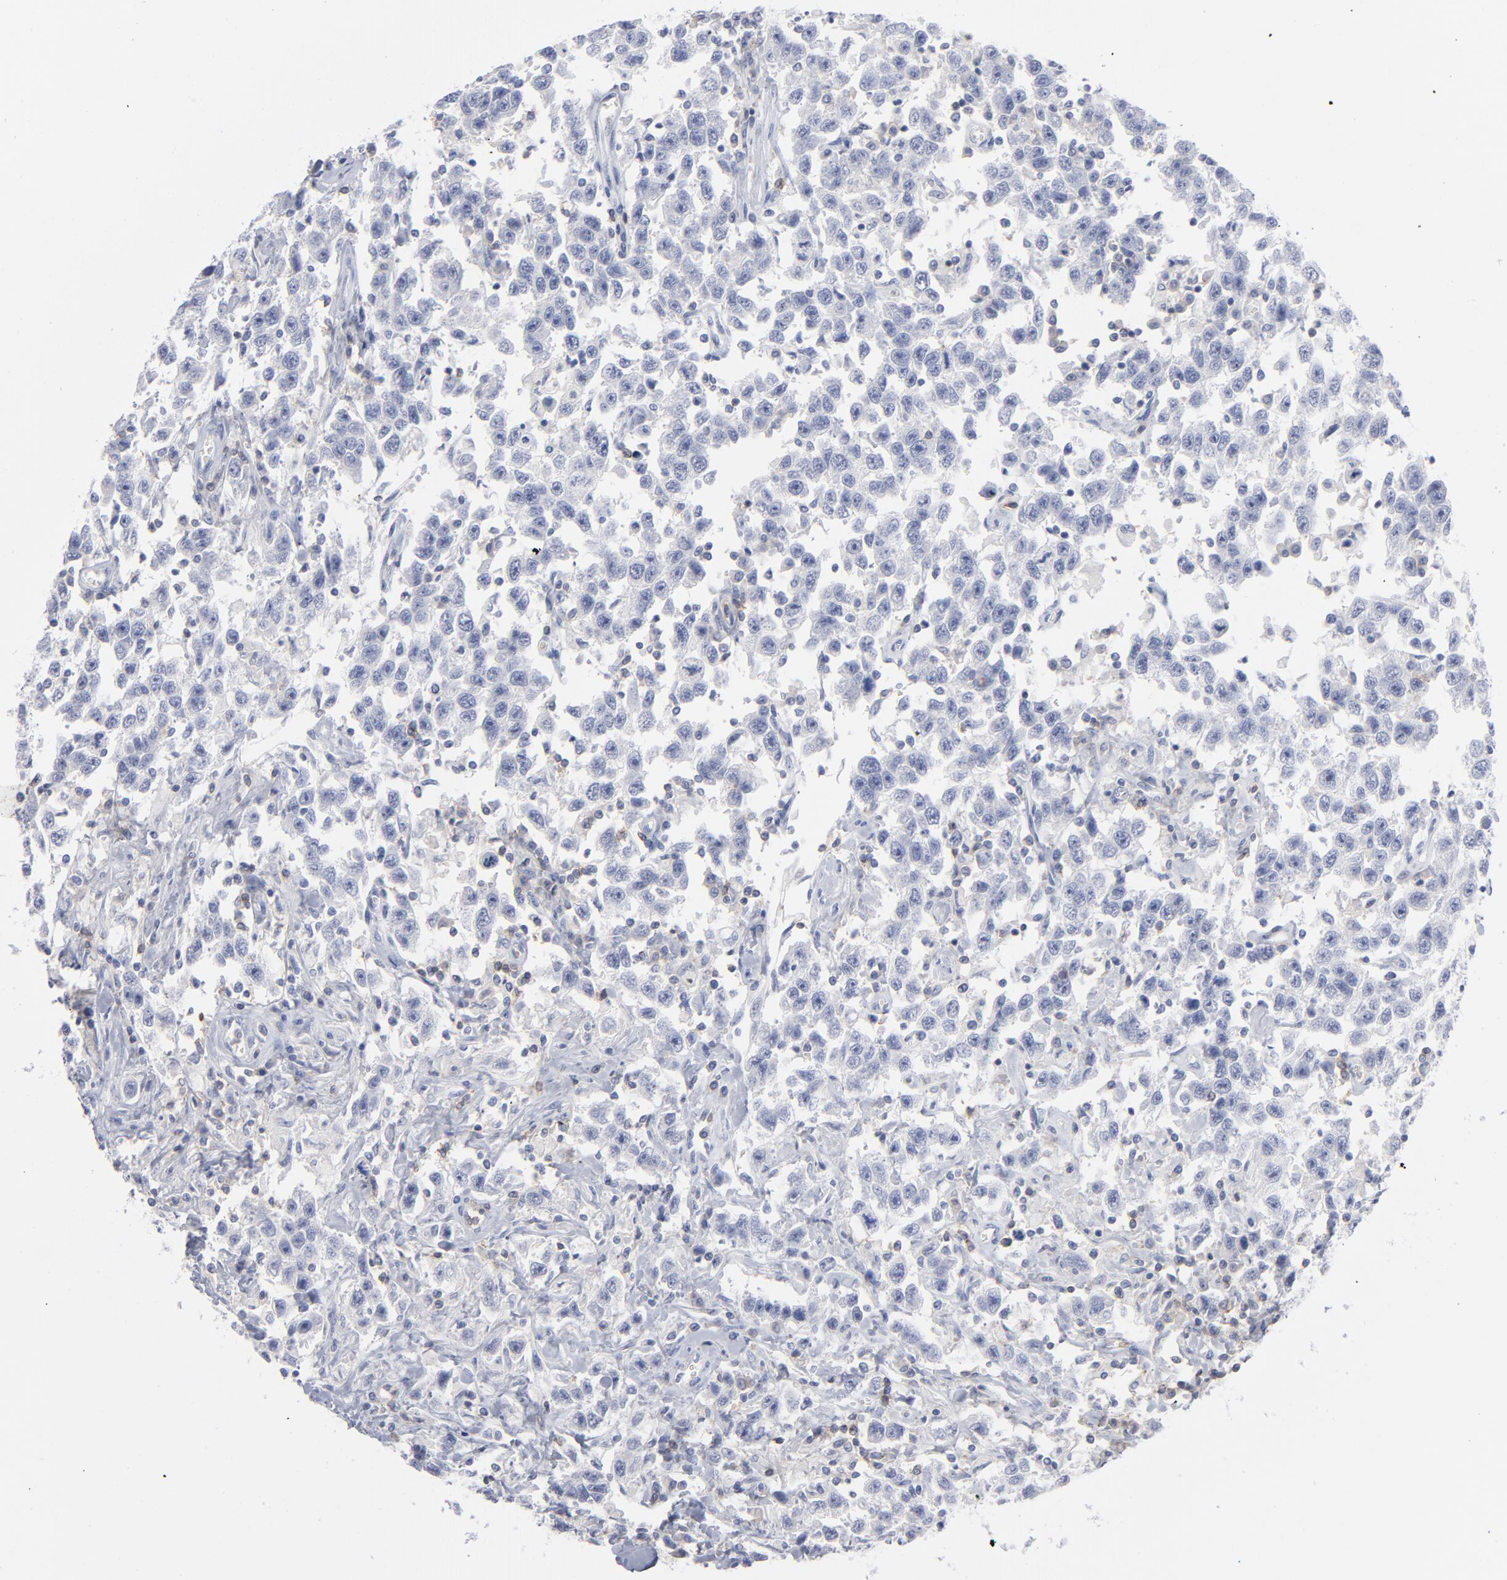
{"staining": {"intensity": "negative", "quantity": "none", "location": "none"}, "tissue": "testis cancer", "cell_type": "Tumor cells", "image_type": "cancer", "snomed": [{"axis": "morphology", "description": "Seminoma, NOS"}, {"axis": "topography", "description": "Testis"}], "caption": "Photomicrograph shows no significant protein positivity in tumor cells of testis cancer. (DAB (3,3'-diaminobenzidine) immunohistochemistry, high magnification).", "gene": "P2RY8", "patient": {"sex": "male", "age": 41}}